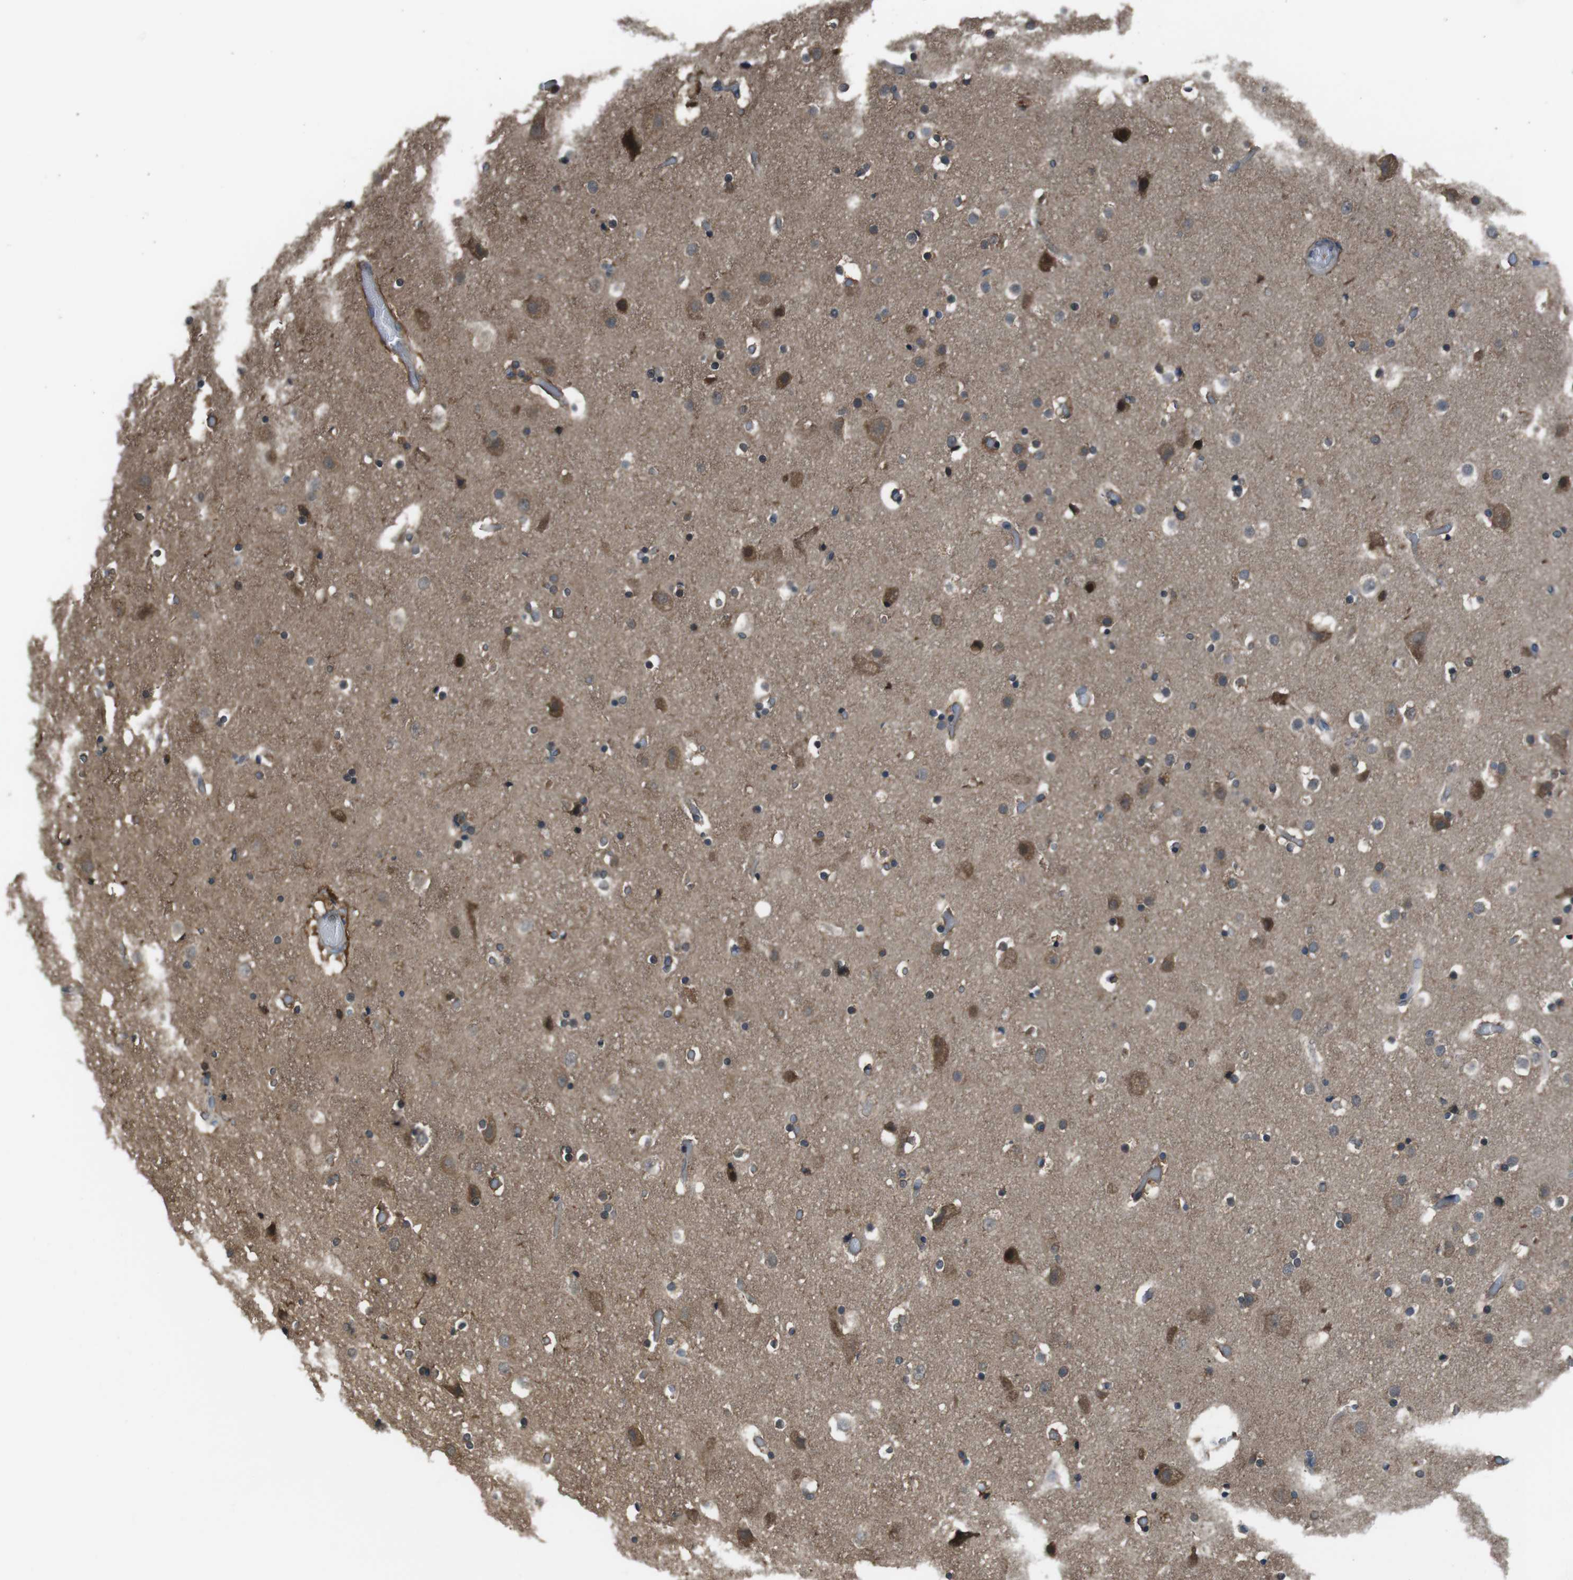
{"staining": {"intensity": "weak", "quantity": ">75%", "location": "cytoplasmic/membranous"}, "tissue": "cerebral cortex", "cell_type": "Endothelial cells", "image_type": "normal", "snomed": [{"axis": "morphology", "description": "Normal tissue, NOS"}, {"axis": "topography", "description": "Cerebral cortex"}], "caption": "Brown immunohistochemical staining in benign human cerebral cortex displays weak cytoplasmic/membranous positivity in about >75% of endothelial cells.", "gene": "SSR3", "patient": {"sex": "male", "age": 57}}